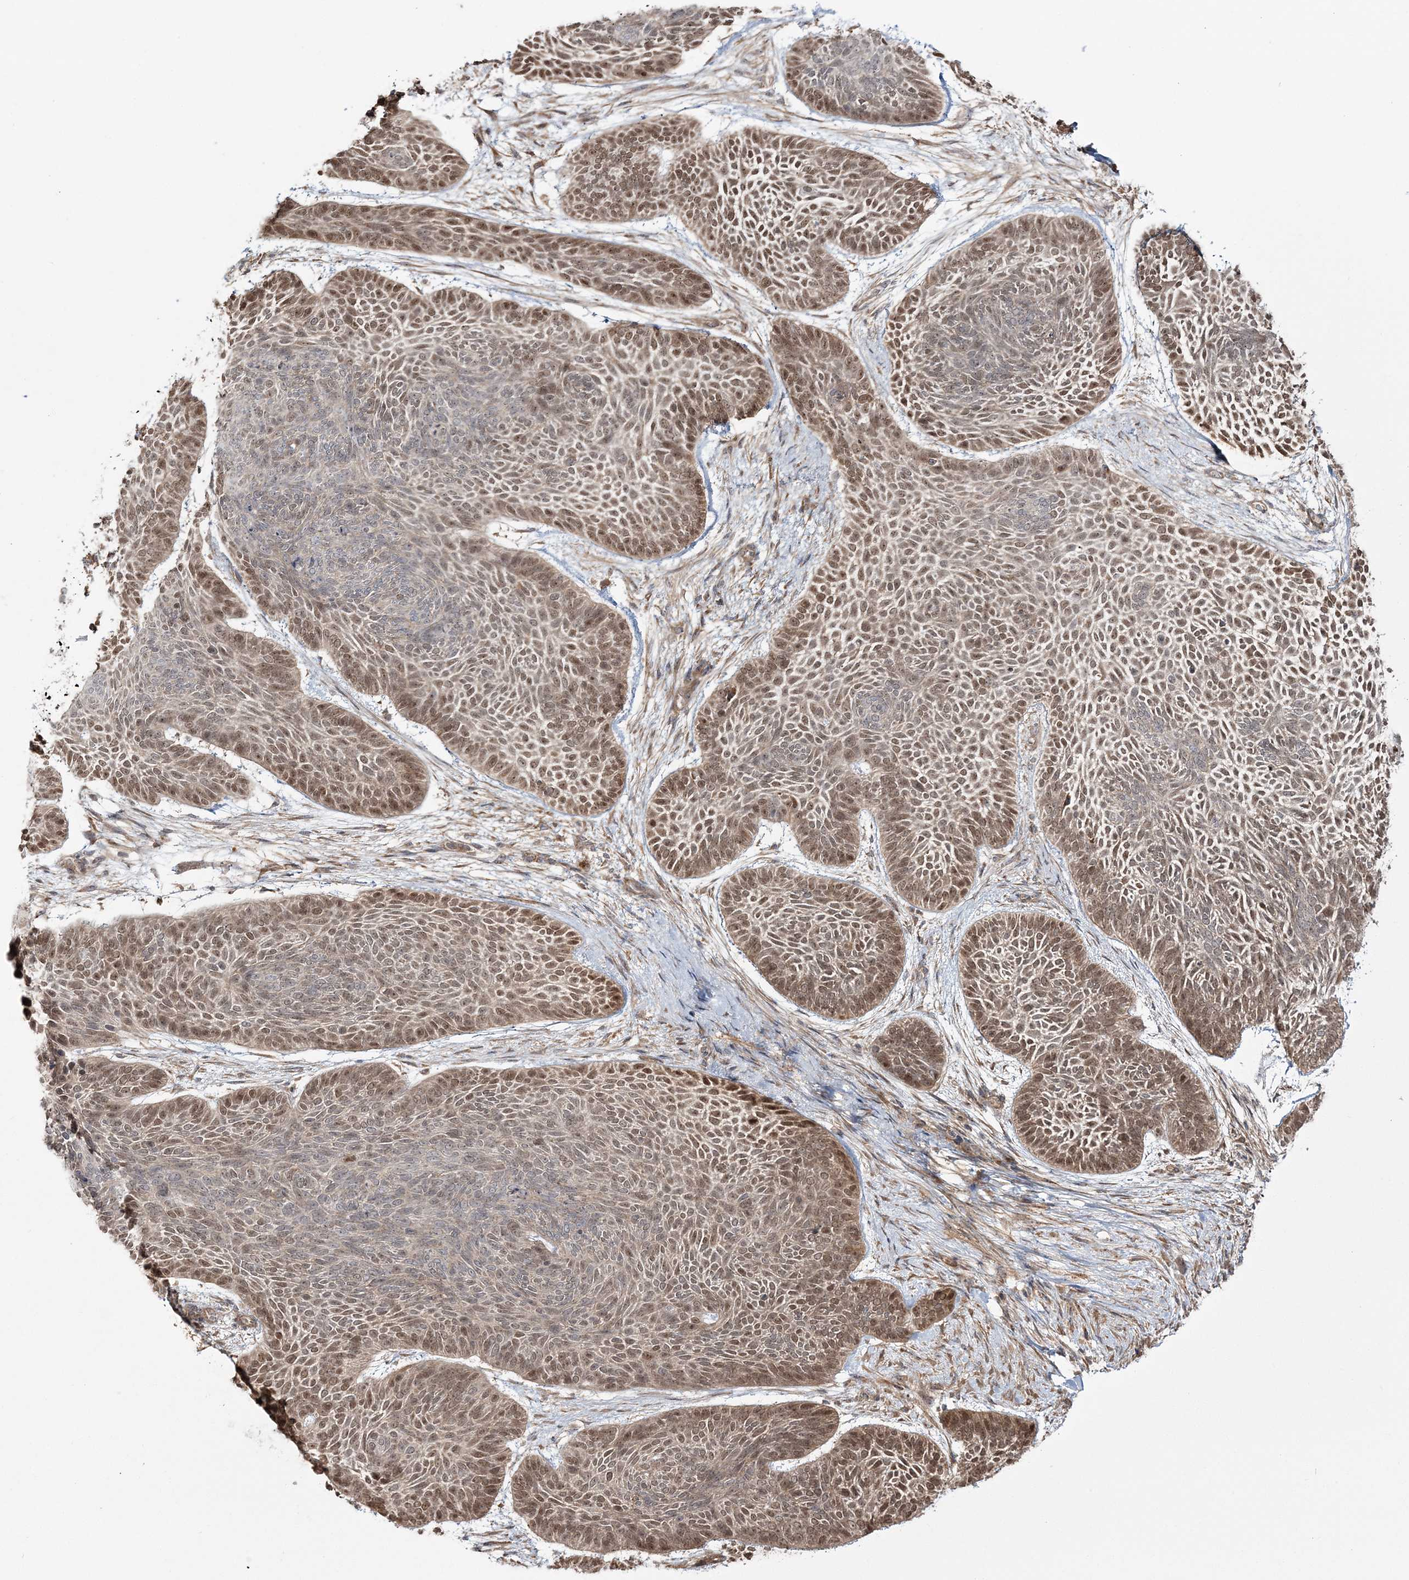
{"staining": {"intensity": "moderate", "quantity": ">75%", "location": "nuclear"}, "tissue": "skin cancer", "cell_type": "Tumor cells", "image_type": "cancer", "snomed": [{"axis": "morphology", "description": "Basal cell carcinoma"}, {"axis": "topography", "description": "Skin"}], "caption": "Skin basal cell carcinoma was stained to show a protein in brown. There is medium levels of moderate nuclear expression in approximately >75% of tumor cells.", "gene": "MOCS2", "patient": {"sex": "male", "age": 85}}